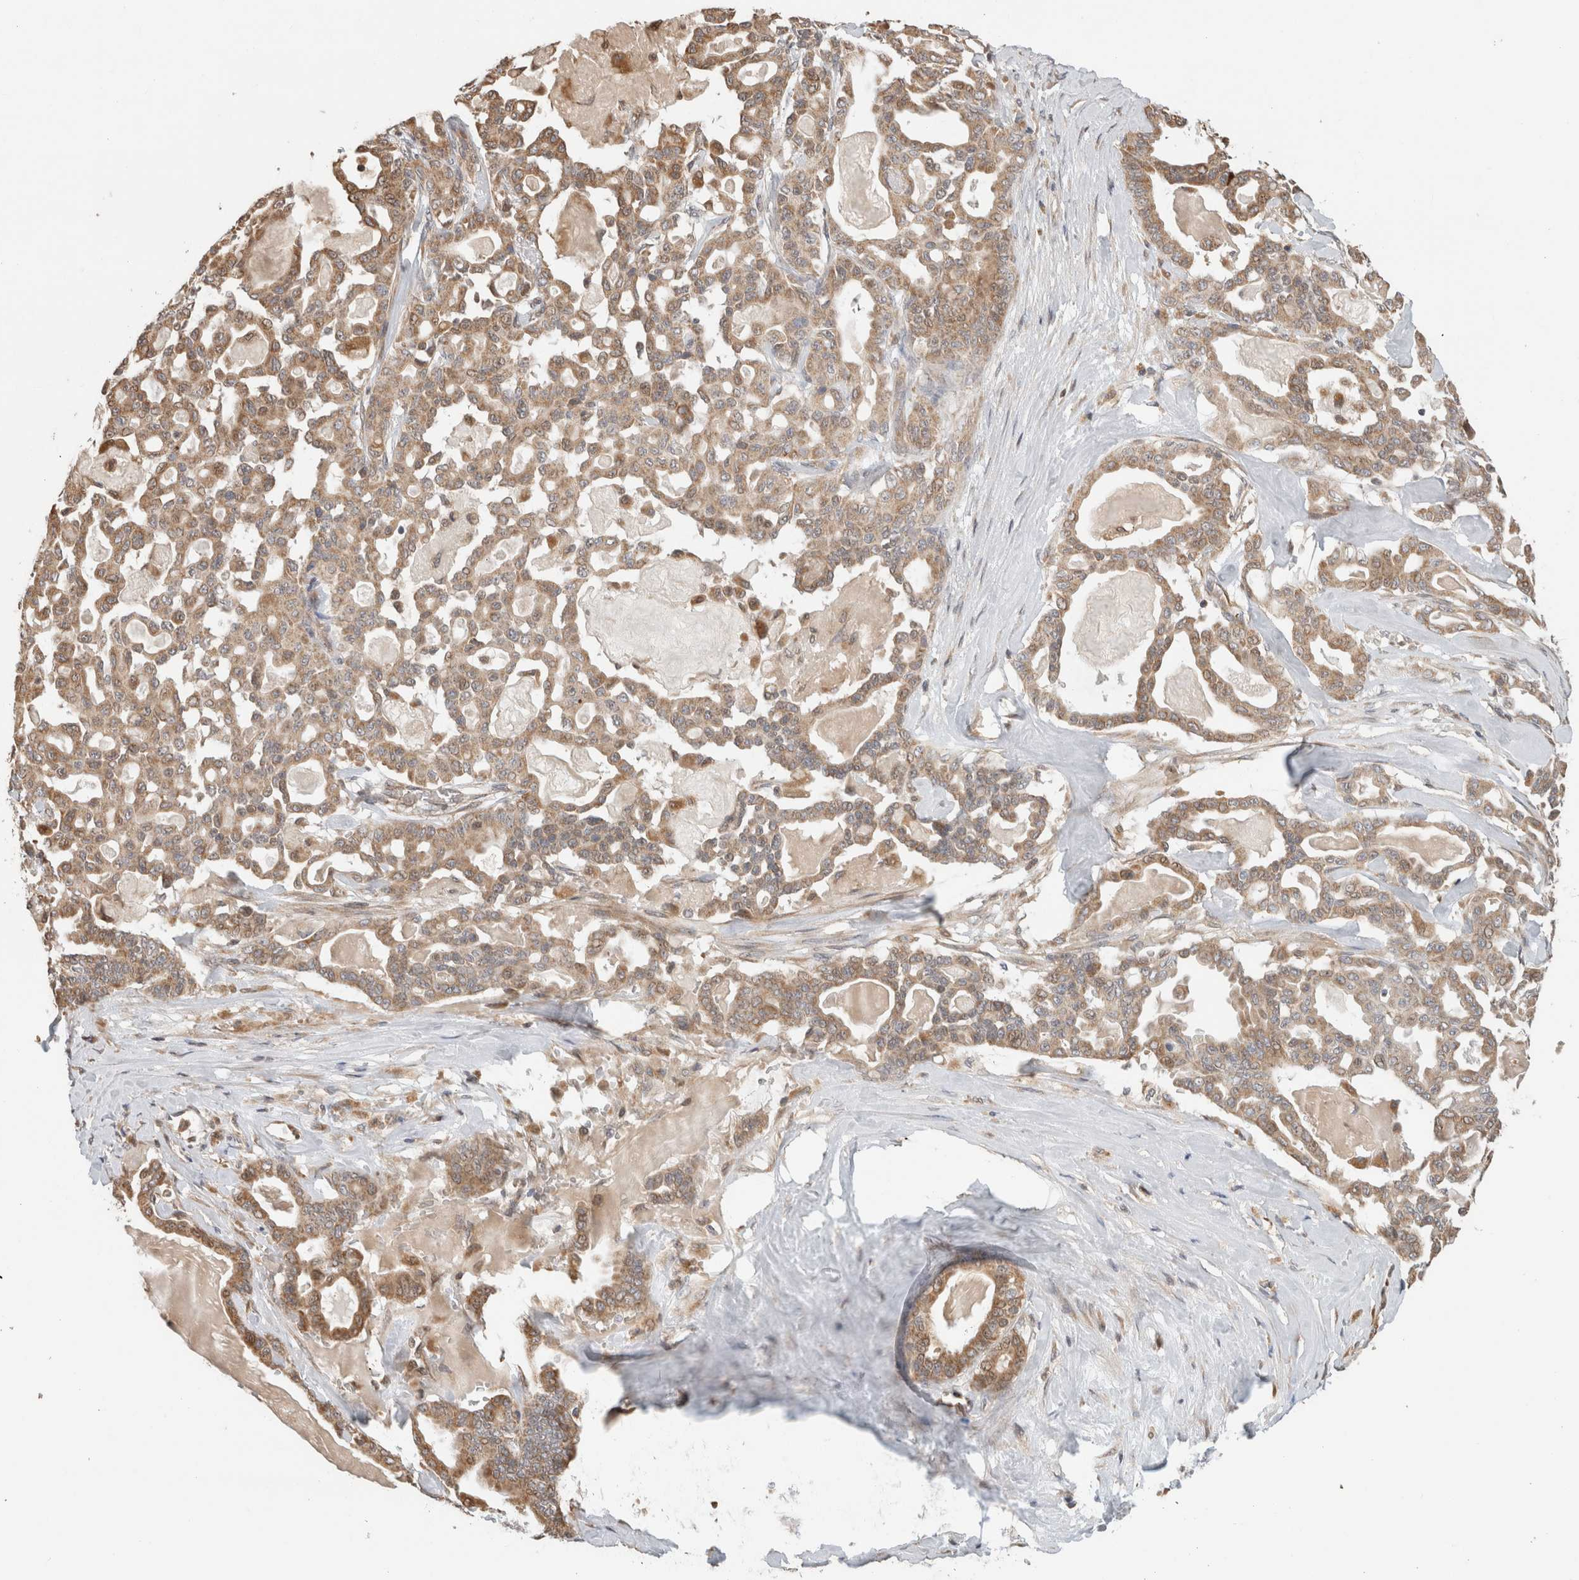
{"staining": {"intensity": "moderate", "quantity": ">75%", "location": "cytoplasmic/membranous"}, "tissue": "pancreatic cancer", "cell_type": "Tumor cells", "image_type": "cancer", "snomed": [{"axis": "morphology", "description": "Adenocarcinoma, NOS"}, {"axis": "topography", "description": "Pancreas"}], "caption": "An image of human pancreatic cancer (adenocarcinoma) stained for a protein demonstrates moderate cytoplasmic/membranous brown staining in tumor cells. (Stains: DAB (3,3'-diaminobenzidine) in brown, nuclei in blue, Microscopy: brightfield microscopy at high magnification).", "gene": "GINS4", "patient": {"sex": "male", "age": 63}}